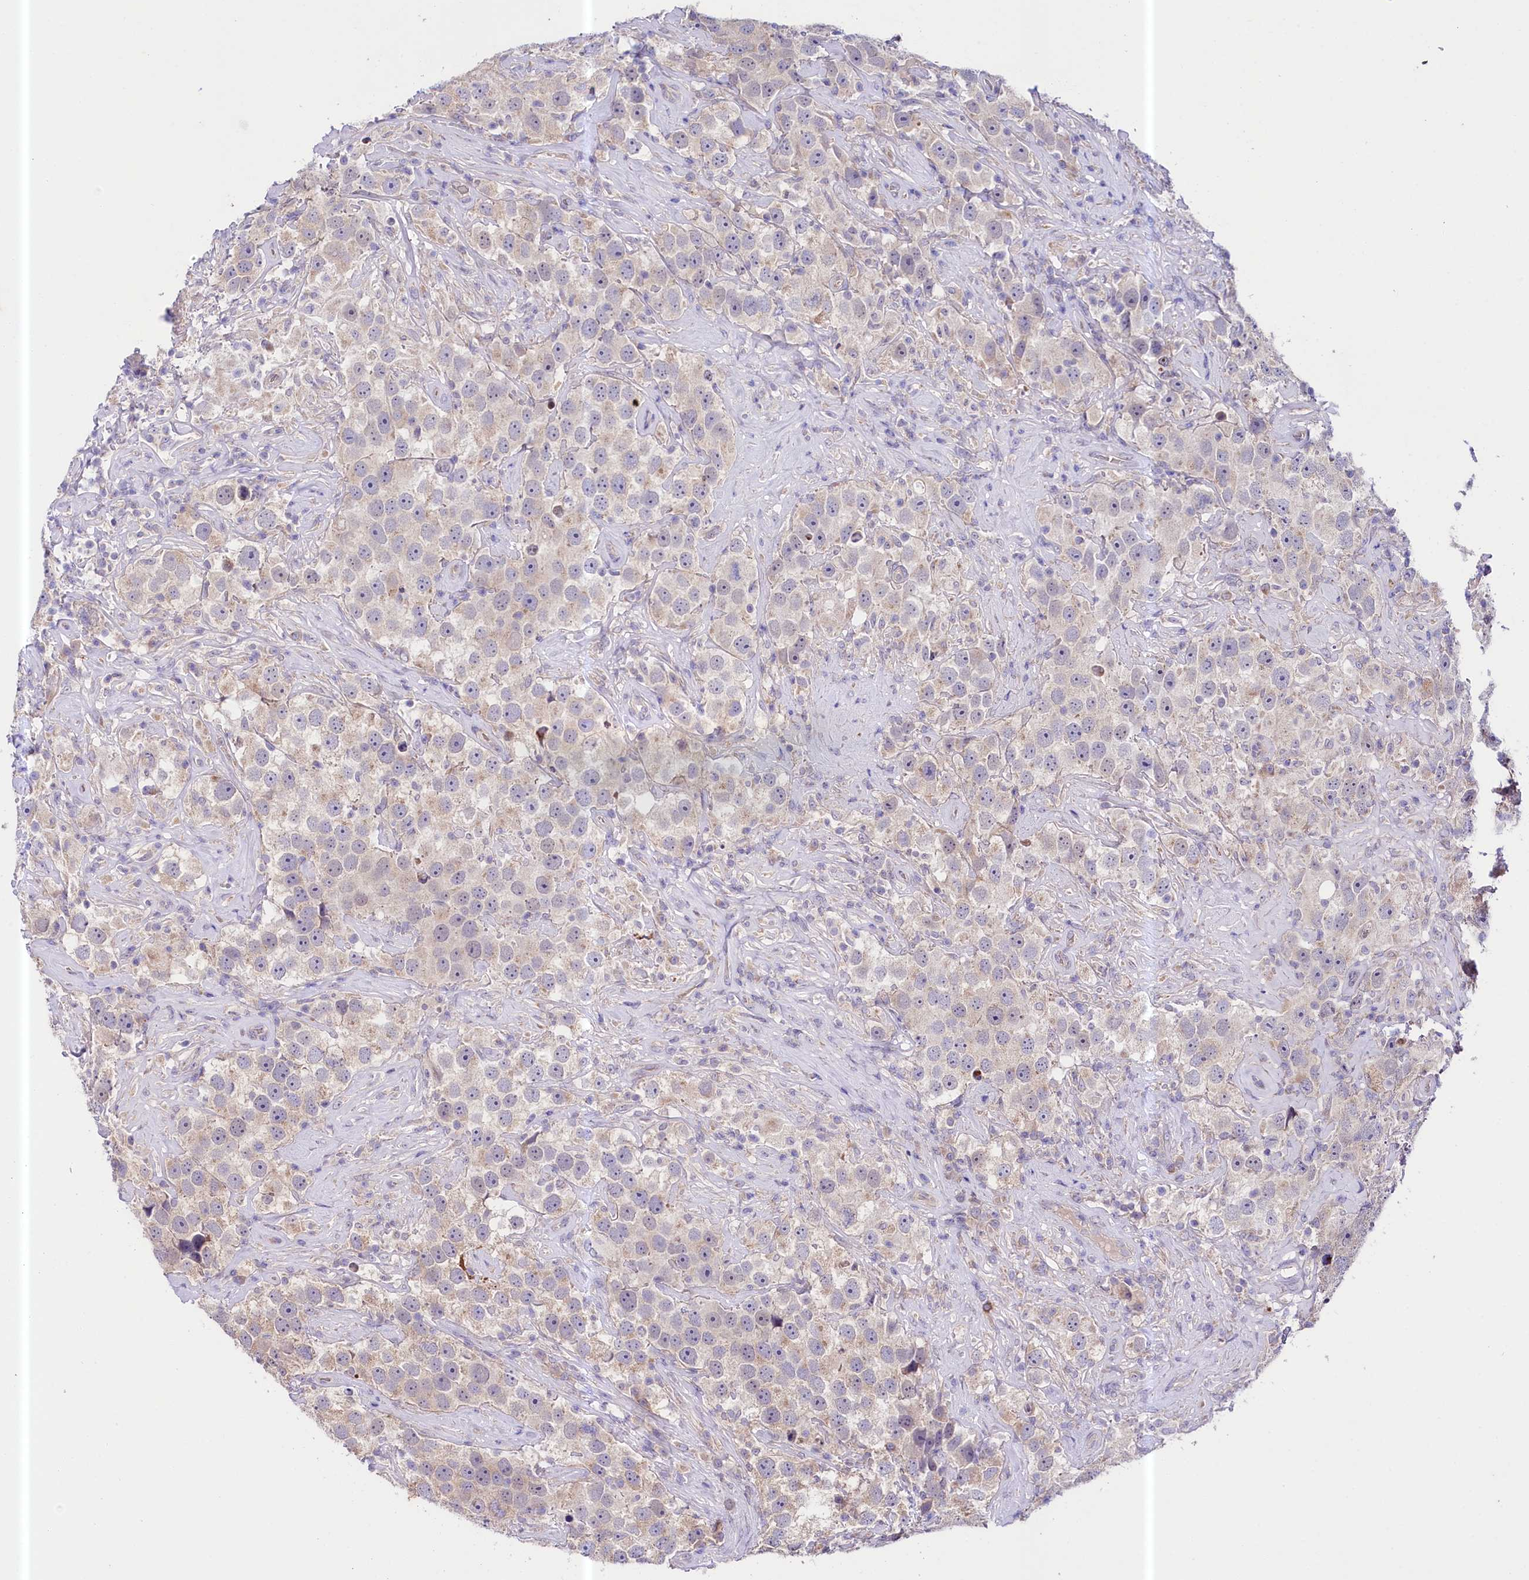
{"staining": {"intensity": "weak", "quantity": "25%-75%", "location": "cytoplasmic/membranous"}, "tissue": "testis cancer", "cell_type": "Tumor cells", "image_type": "cancer", "snomed": [{"axis": "morphology", "description": "Seminoma, NOS"}, {"axis": "topography", "description": "Testis"}], "caption": "Immunohistochemical staining of human testis seminoma displays weak cytoplasmic/membranous protein staining in about 25%-75% of tumor cells.", "gene": "CEP295", "patient": {"sex": "male", "age": 49}}